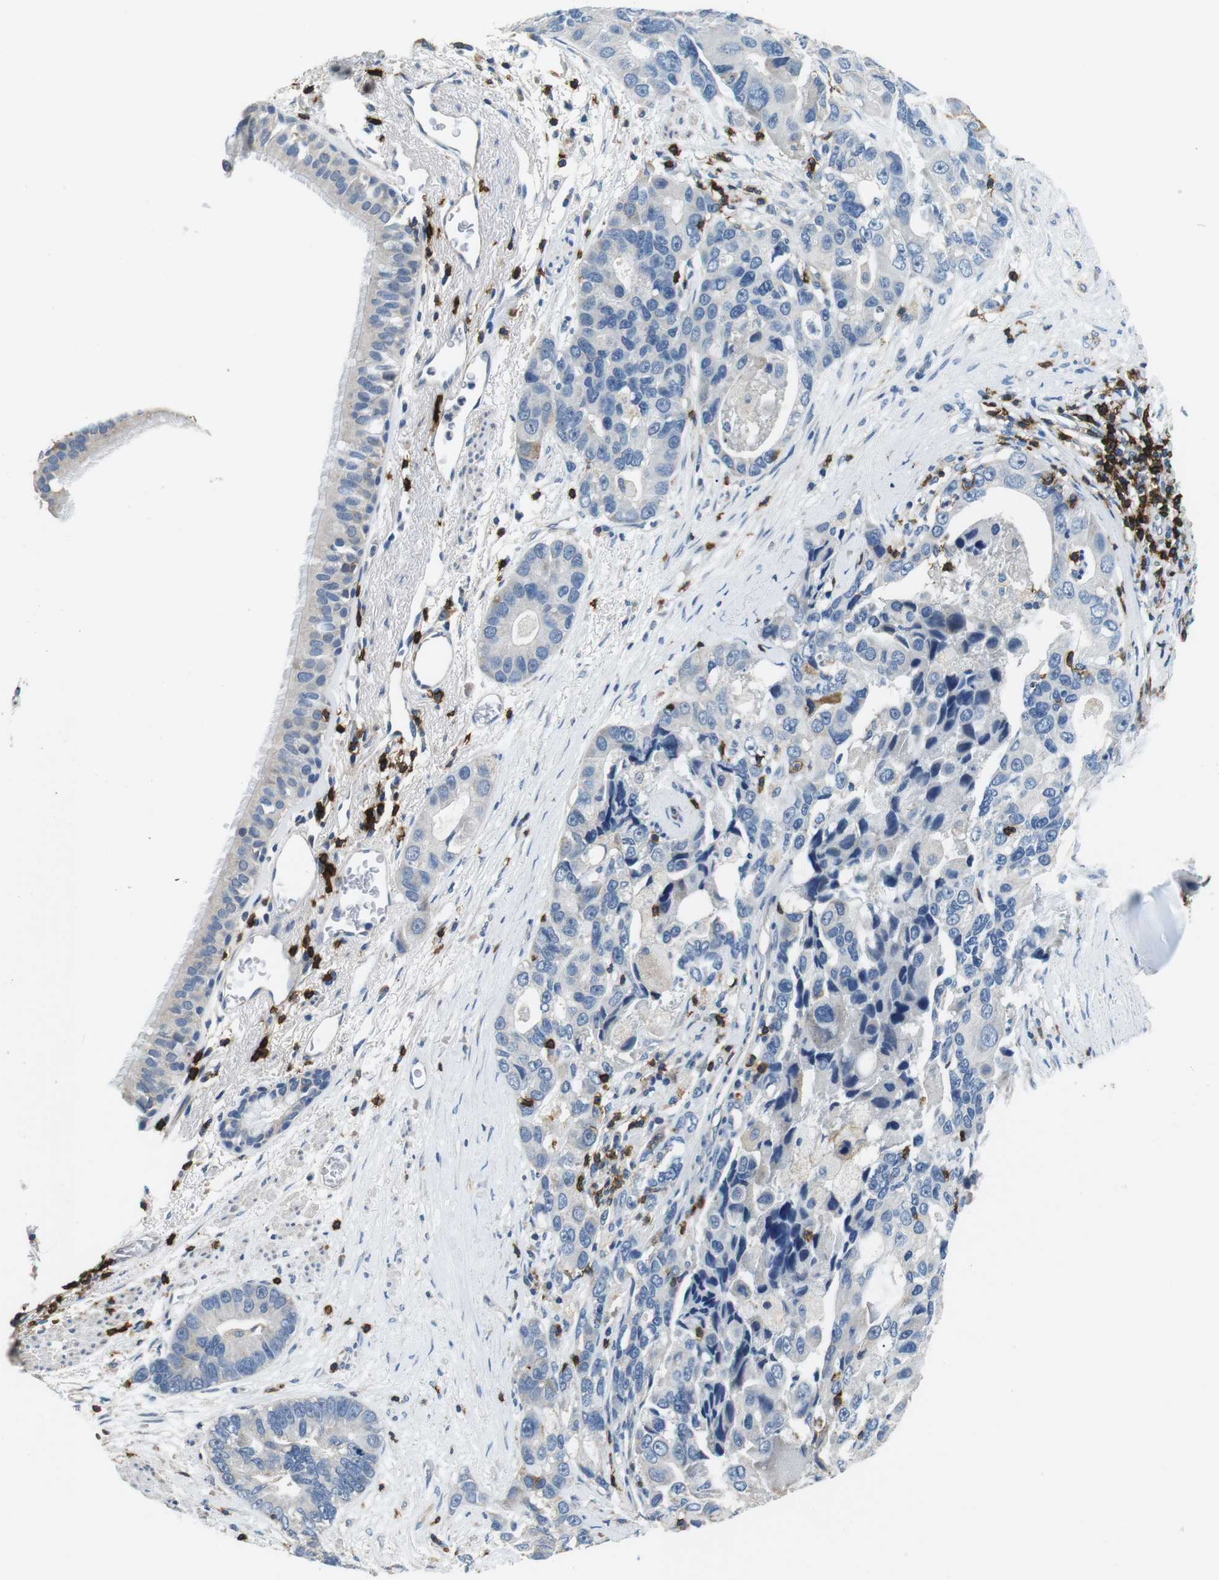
{"staining": {"intensity": "negative", "quantity": "none", "location": "none"}, "tissue": "bronchus", "cell_type": "Respiratory epithelial cells", "image_type": "normal", "snomed": [{"axis": "morphology", "description": "Normal tissue, NOS"}, {"axis": "morphology", "description": "Adenocarcinoma, NOS"}, {"axis": "morphology", "description": "Adenocarcinoma, metastatic, NOS"}, {"axis": "topography", "description": "Lymph node"}, {"axis": "topography", "description": "Bronchus"}, {"axis": "topography", "description": "Lung"}], "caption": "An immunohistochemistry photomicrograph of normal bronchus is shown. There is no staining in respiratory epithelial cells of bronchus.", "gene": "CD6", "patient": {"sex": "female", "age": 54}}